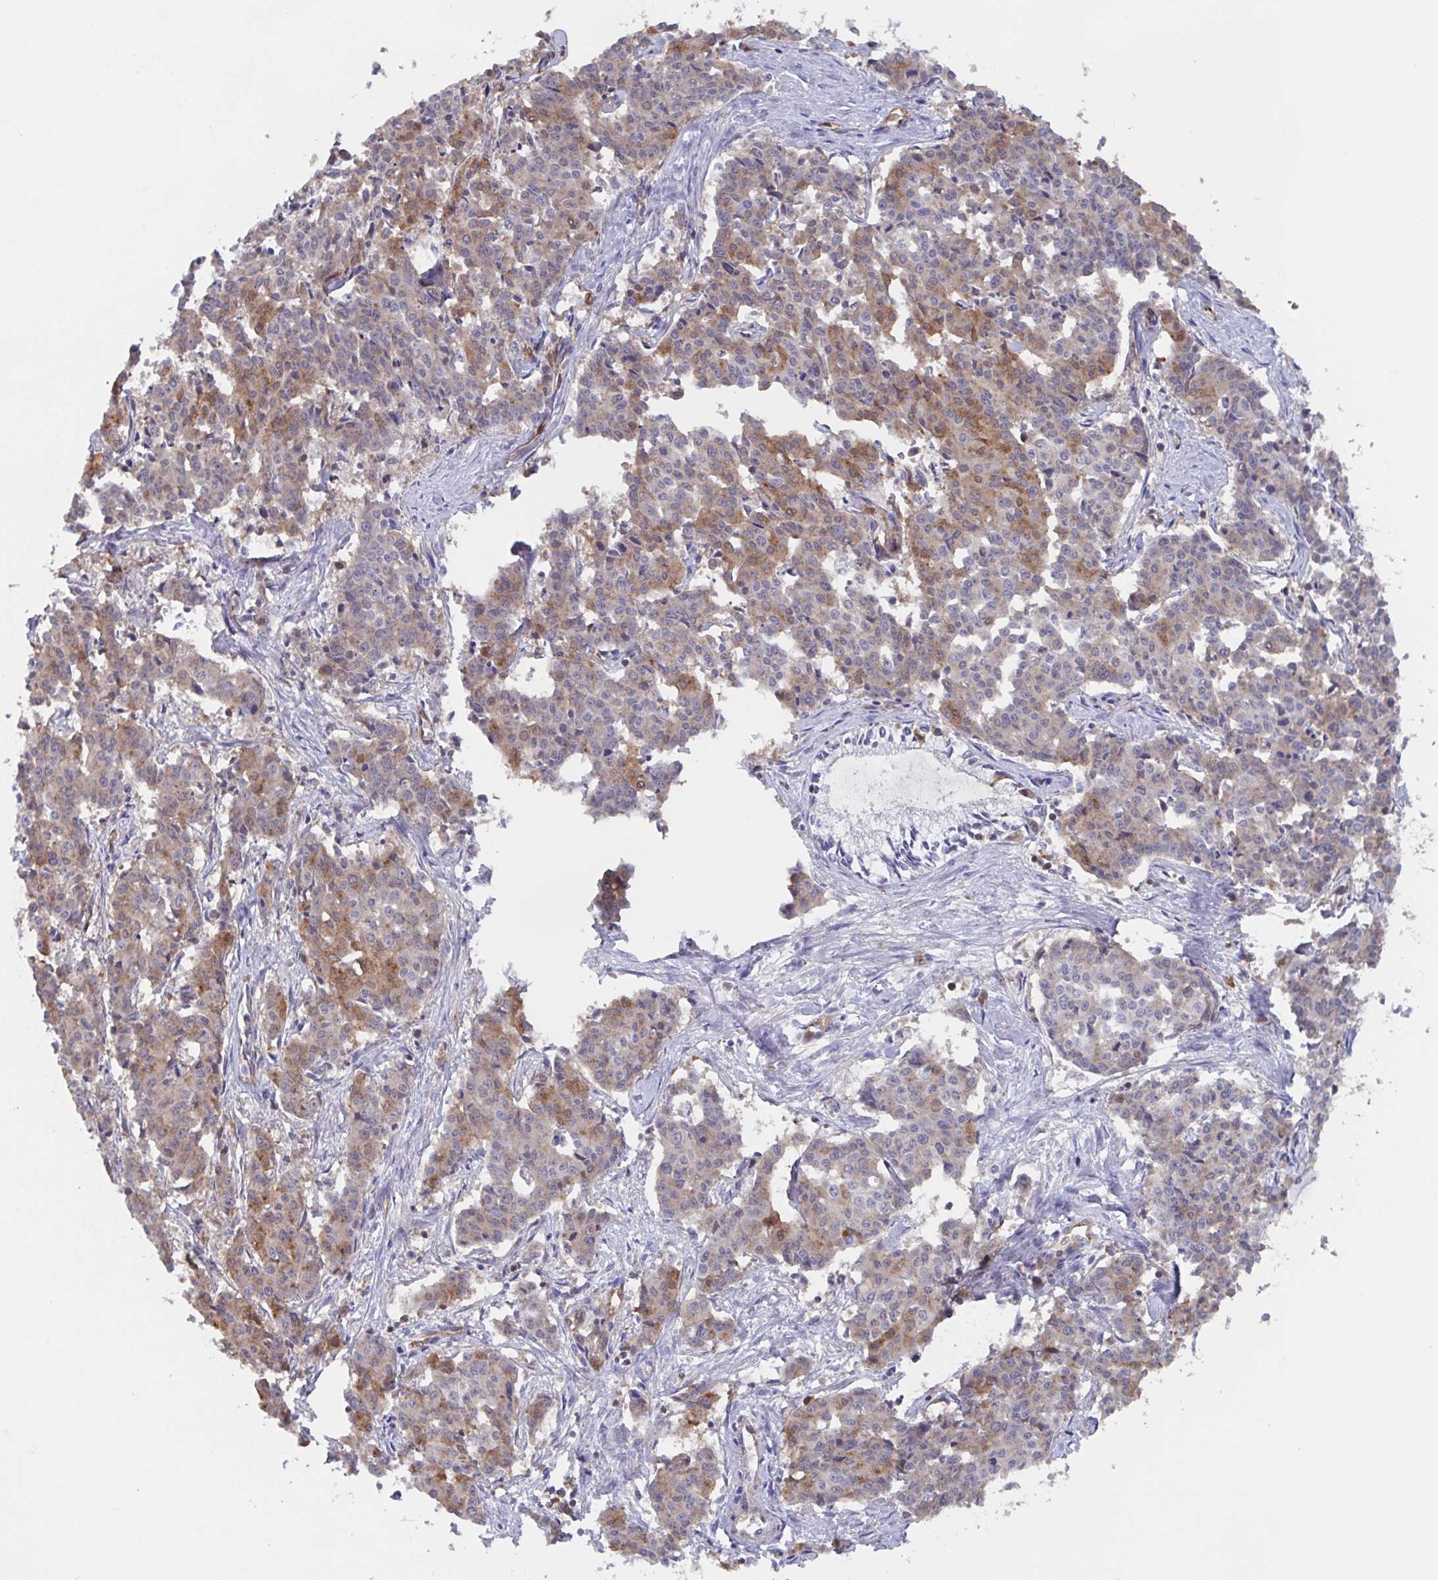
{"staining": {"intensity": "moderate", "quantity": "25%-75%", "location": "cytoplasmic/membranous"}, "tissue": "cervical cancer", "cell_type": "Tumor cells", "image_type": "cancer", "snomed": [{"axis": "morphology", "description": "Squamous cell carcinoma, NOS"}, {"axis": "topography", "description": "Cervix"}], "caption": "Immunohistochemistry (IHC) of cervical cancer shows medium levels of moderate cytoplasmic/membranous positivity in approximately 25%-75% of tumor cells.", "gene": "AGFG2", "patient": {"sex": "female", "age": 28}}